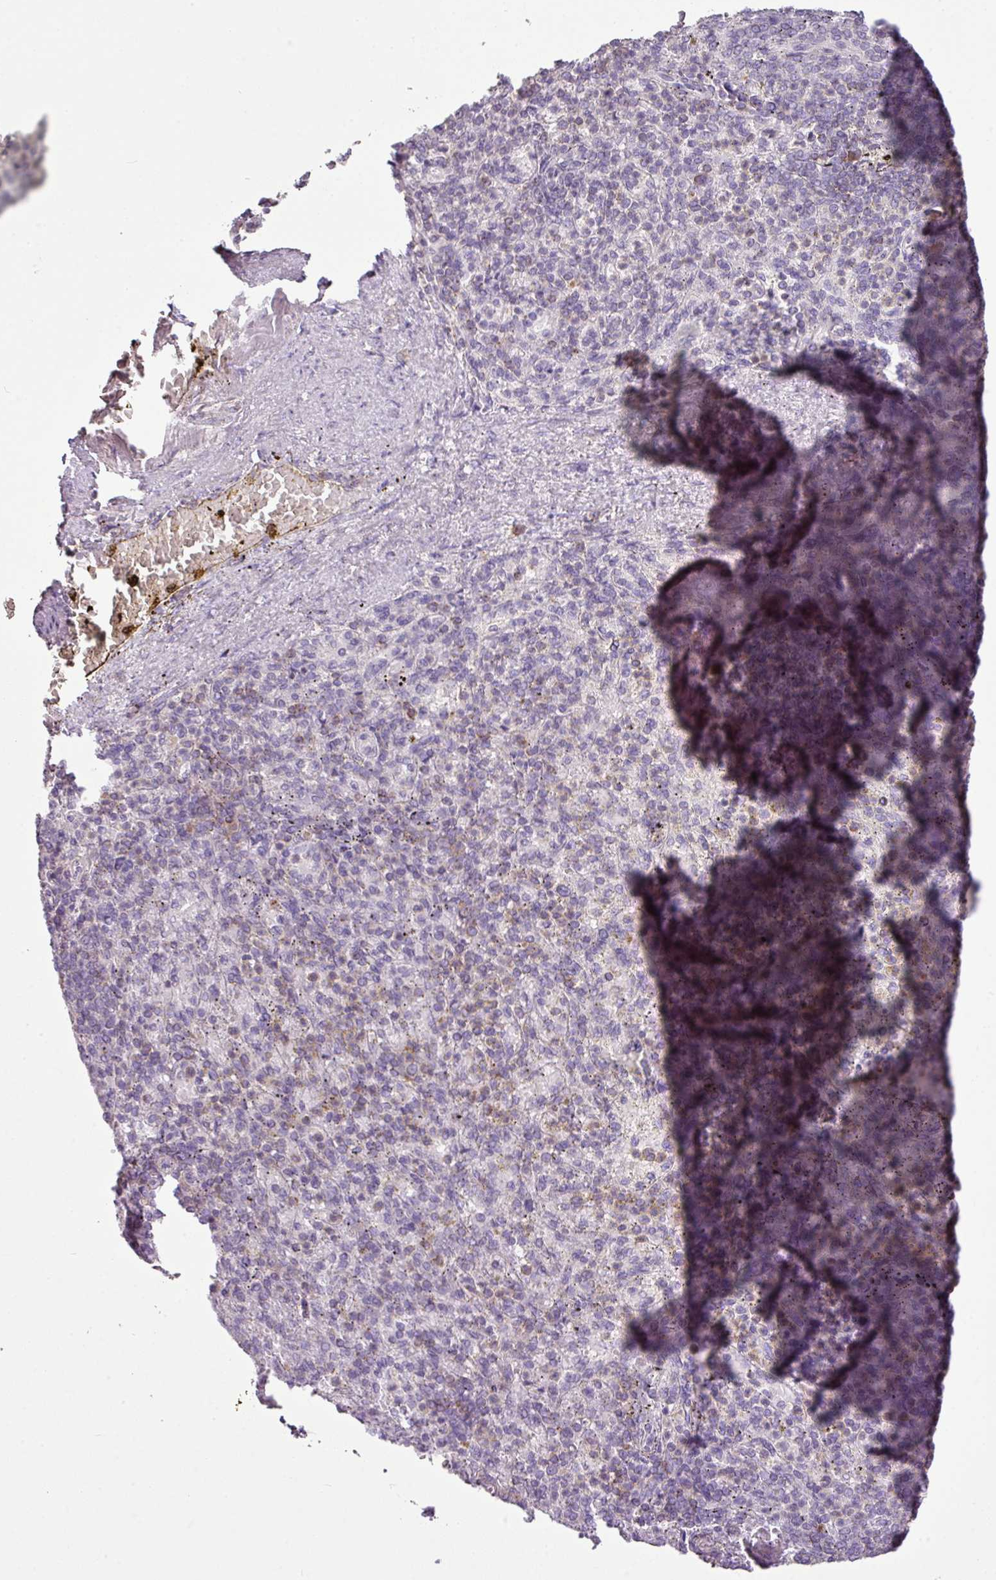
{"staining": {"intensity": "weak", "quantity": "25%-75%", "location": "cytoplasmic/membranous"}, "tissue": "spleen", "cell_type": "Cells in red pulp", "image_type": "normal", "snomed": [{"axis": "morphology", "description": "Normal tissue, NOS"}, {"axis": "topography", "description": "Spleen"}], "caption": "High-magnification brightfield microscopy of normal spleen stained with DAB (brown) and counterstained with hematoxylin (blue). cells in red pulp exhibit weak cytoplasmic/membranous expression is present in about25%-75% of cells. The staining was performed using DAB (3,3'-diaminobenzidine), with brown indicating positive protein expression. Nuclei are stained blue with hematoxylin.", "gene": "LY9", "patient": {"sex": "female", "age": 74}}